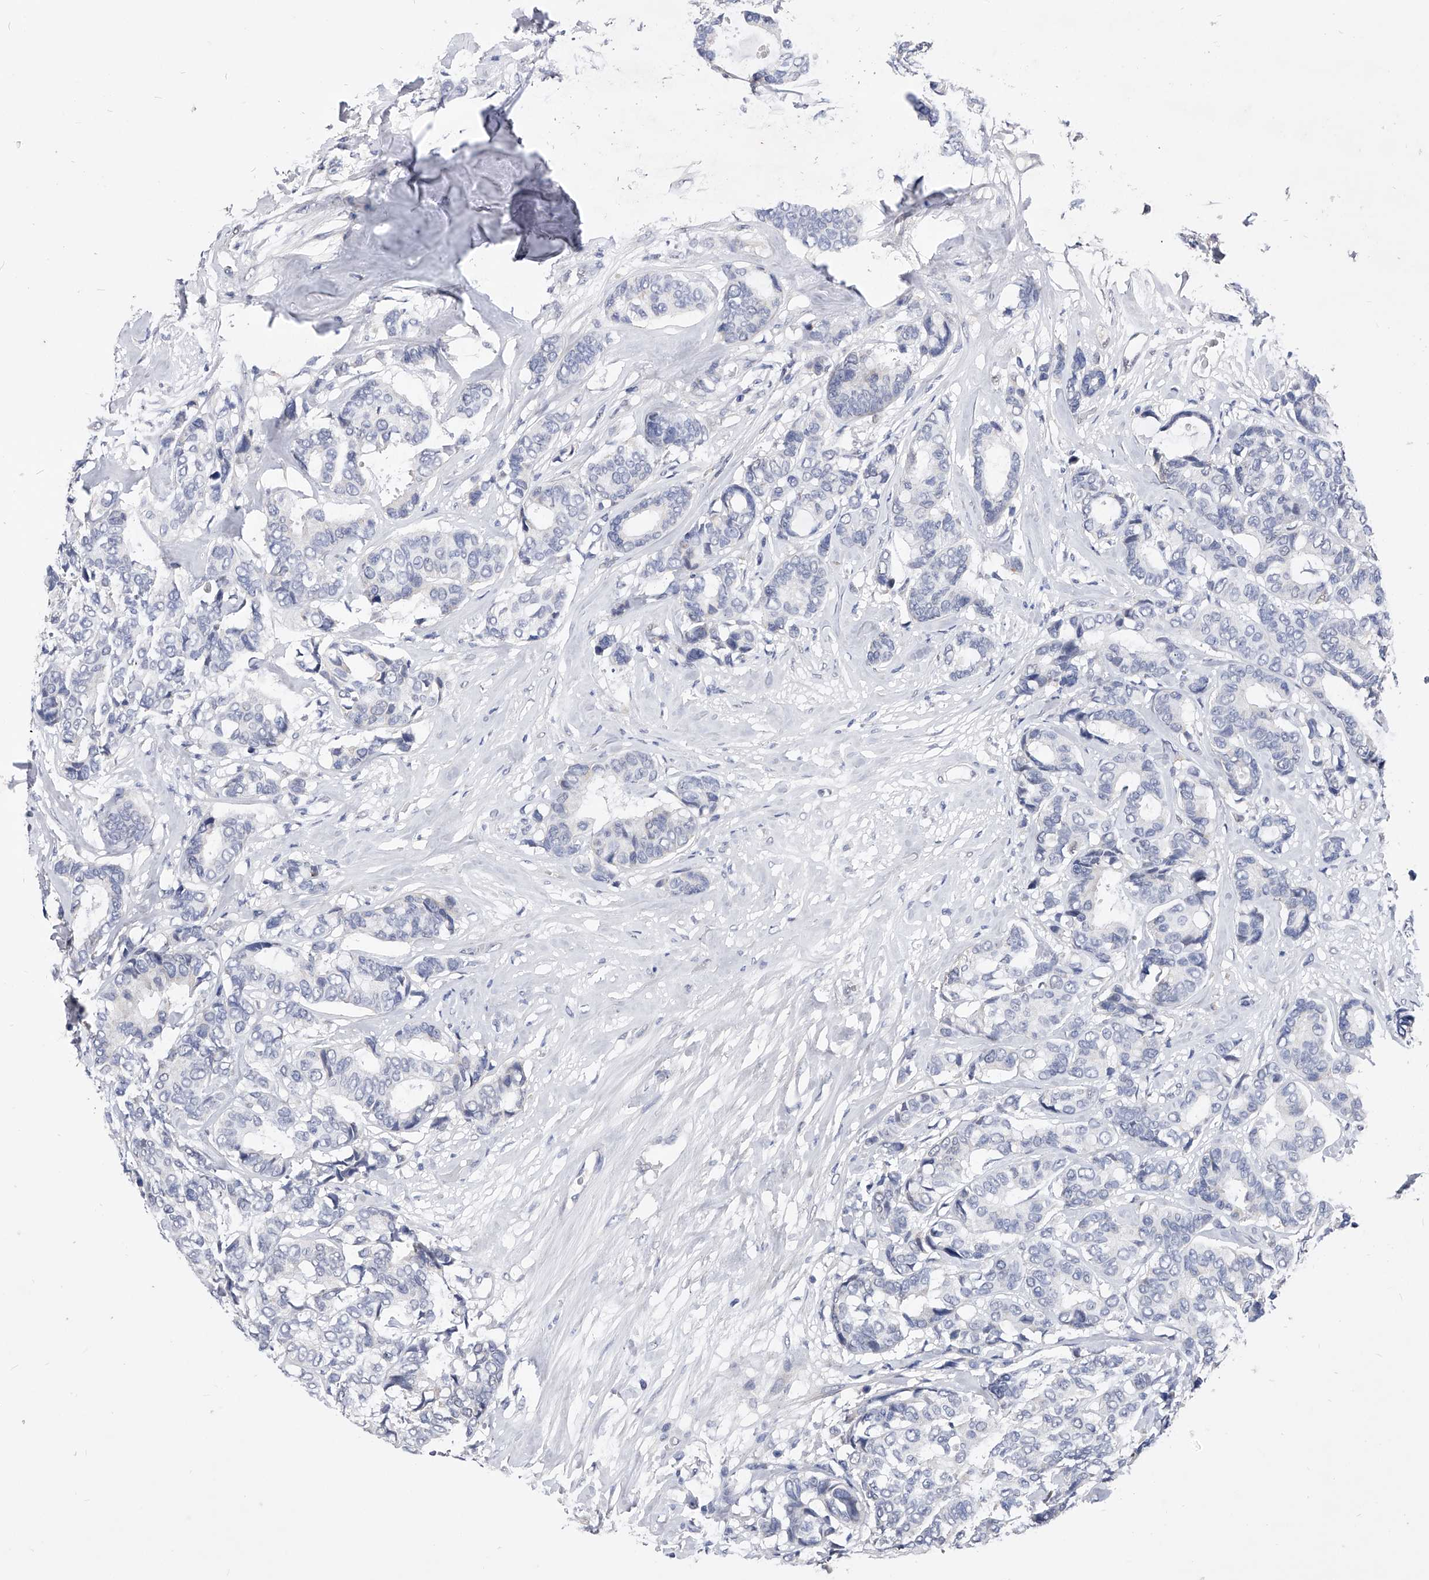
{"staining": {"intensity": "negative", "quantity": "none", "location": "none"}, "tissue": "breast cancer", "cell_type": "Tumor cells", "image_type": "cancer", "snomed": [{"axis": "morphology", "description": "Duct carcinoma"}, {"axis": "topography", "description": "Breast"}], "caption": "A high-resolution histopathology image shows immunohistochemistry staining of breast invasive ductal carcinoma, which exhibits no significant staining in tumor cells. (DAB immunohistochemistry (IHC) visualized using brightfield microscopy, high magnification).", "gene": "ZNF529", "patient": {"sex": "female", "age": 87}}